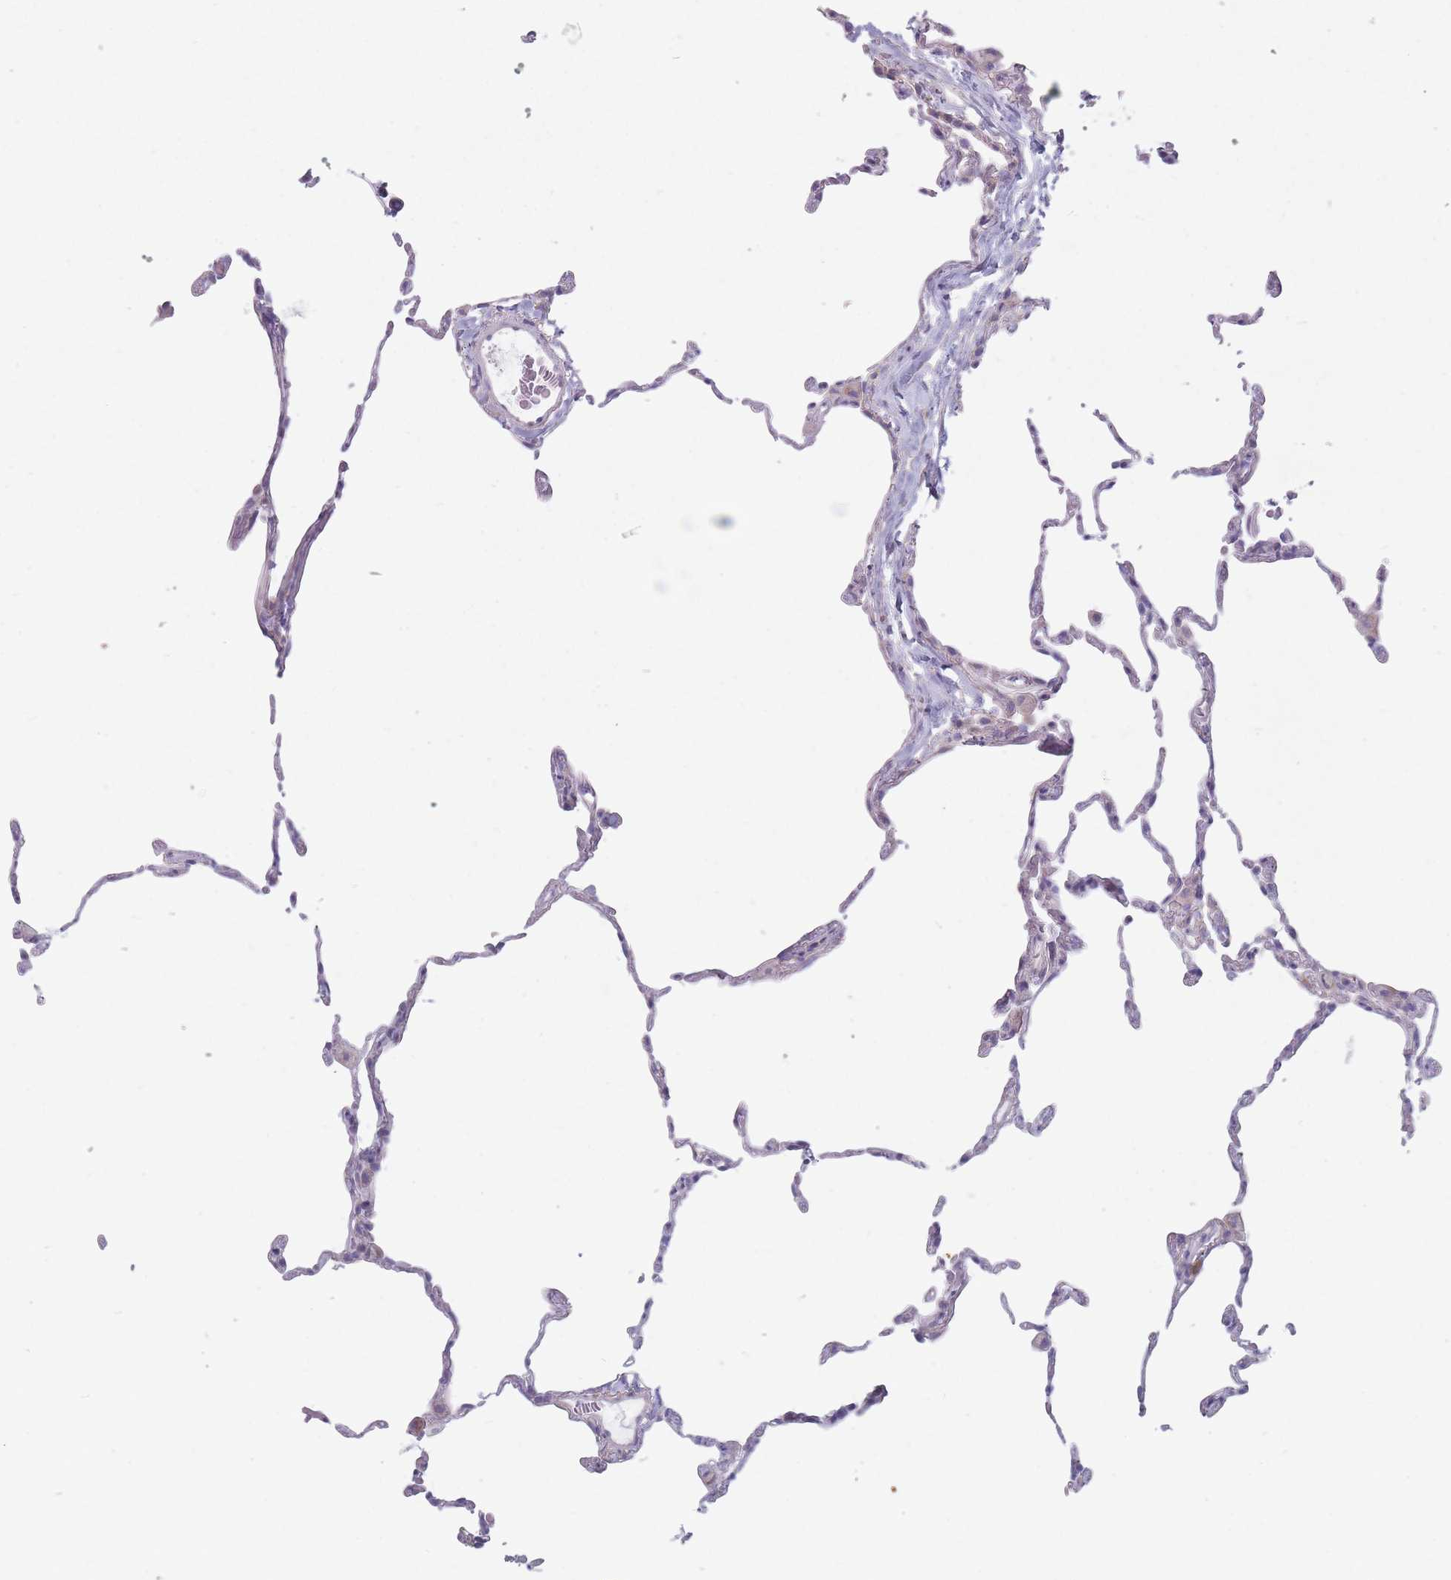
{"staining": {"intensity": "negative", "quantity": "none", "location": "none"}, "tissue": "lung", "cell_type": "Alveolar cells", "image_type": "normal", "snomed": [{"axis": "morphology", "description": "Normal tissue, NOS"}, {"axis": "topography", "description": "Lung"}], "caption": "Immunohistochemistry (IHC) photomicrograph of benign lung: human lung stained with DAB (3,3'-diaminobenzidine) exhibits no significant protein staining in alveolar cells.", "gene": "PLPP1", "patient": {"sex": "female", "age": 57}}